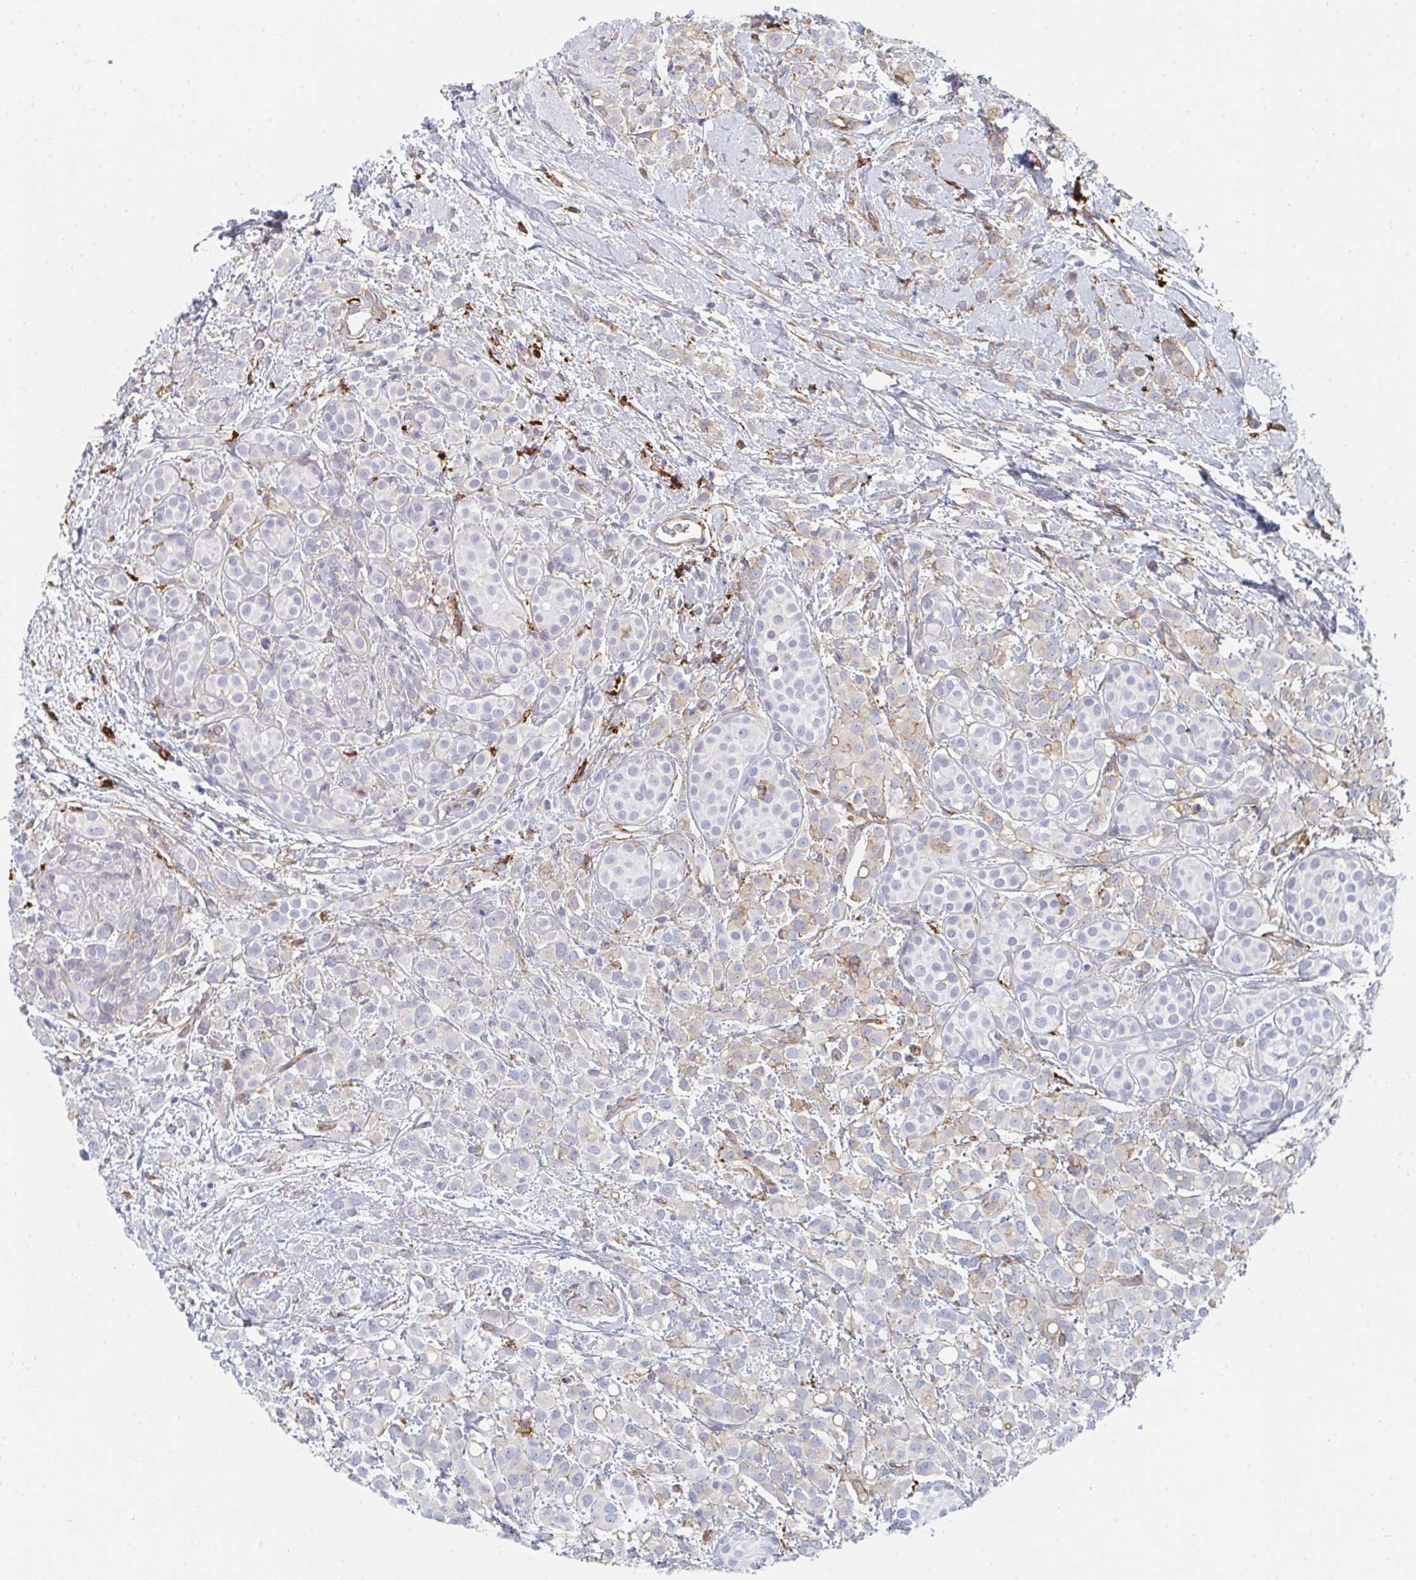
{"staining": {"intensity": "negative", "quantity": "none", "location": "none"}, "tissue": "breast cancer", "cell_type": "Tumor cells", "image_type": "cancer", "snomed": [{"axis": "morphology", "description": "Lobular carcinoma"}, {"axis": "topography", "description": "Breast"}], "caption": "DAB (3,3'-diaminobenzidine) immunohistochemical staining of breast lobular carcinoma displays no significant expression in tumor cells.", "gene": "DAB2", "patient": {"sex": "female", "age": 68}}